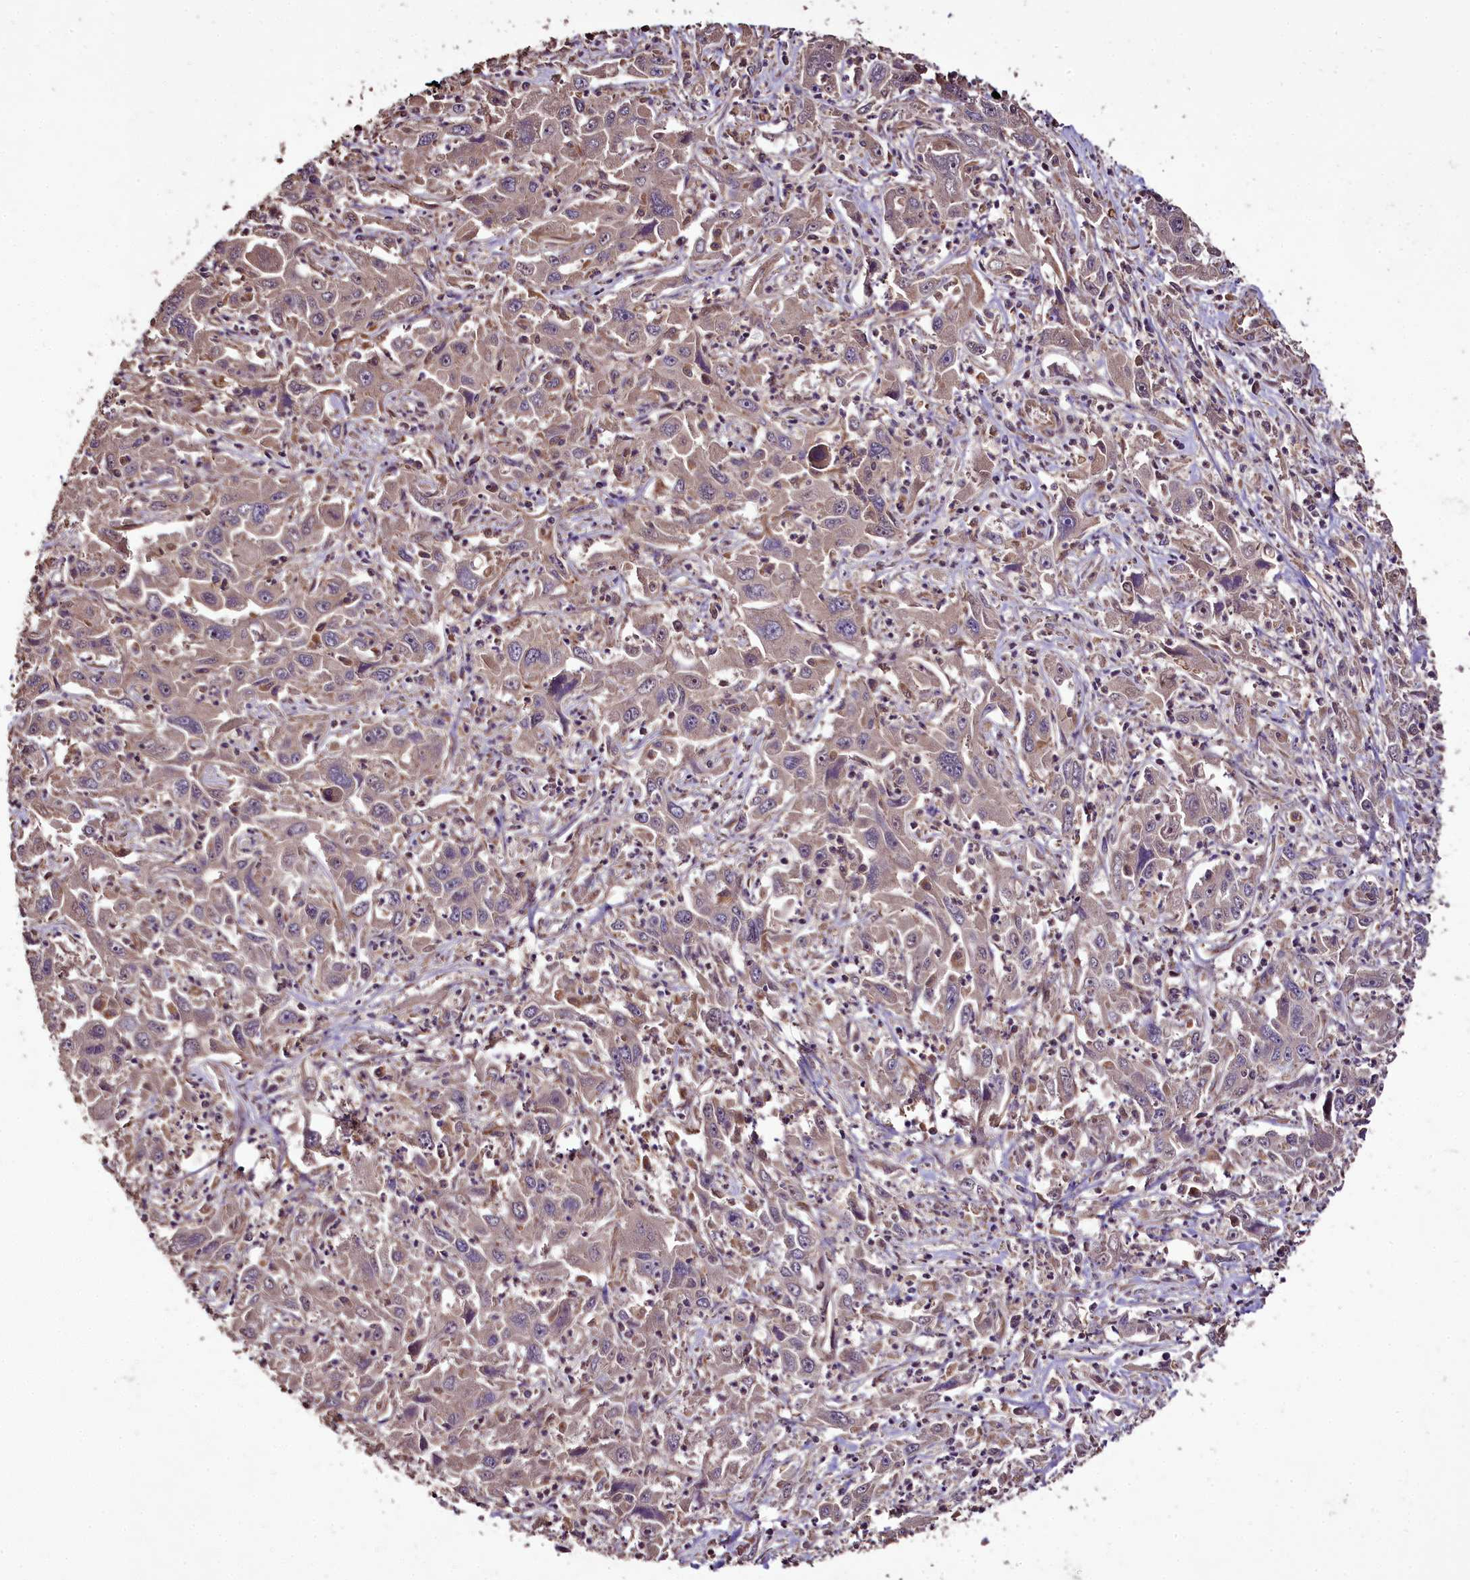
{"staining": {"intensity": "weak", "quantity": "<25%", "location": "cytoplasmic/membranous"}, "tissue": "liver cancer", "cell_type": "Tumor cells", "image_type": "cancer", "snomed": [{"axis": "morphology", "description": "Carcinoma, Hepatocellular, NOS"}, {"axis": "topography", "description": "Liver"}], "caption": "The immunohistochemistry photomicrograph has no significant staining in tumor cells of hepatocellular carcinoma (liver) tissue.", "gene": "TTLL10", "patient": {"sex": "male", "age": 63}}